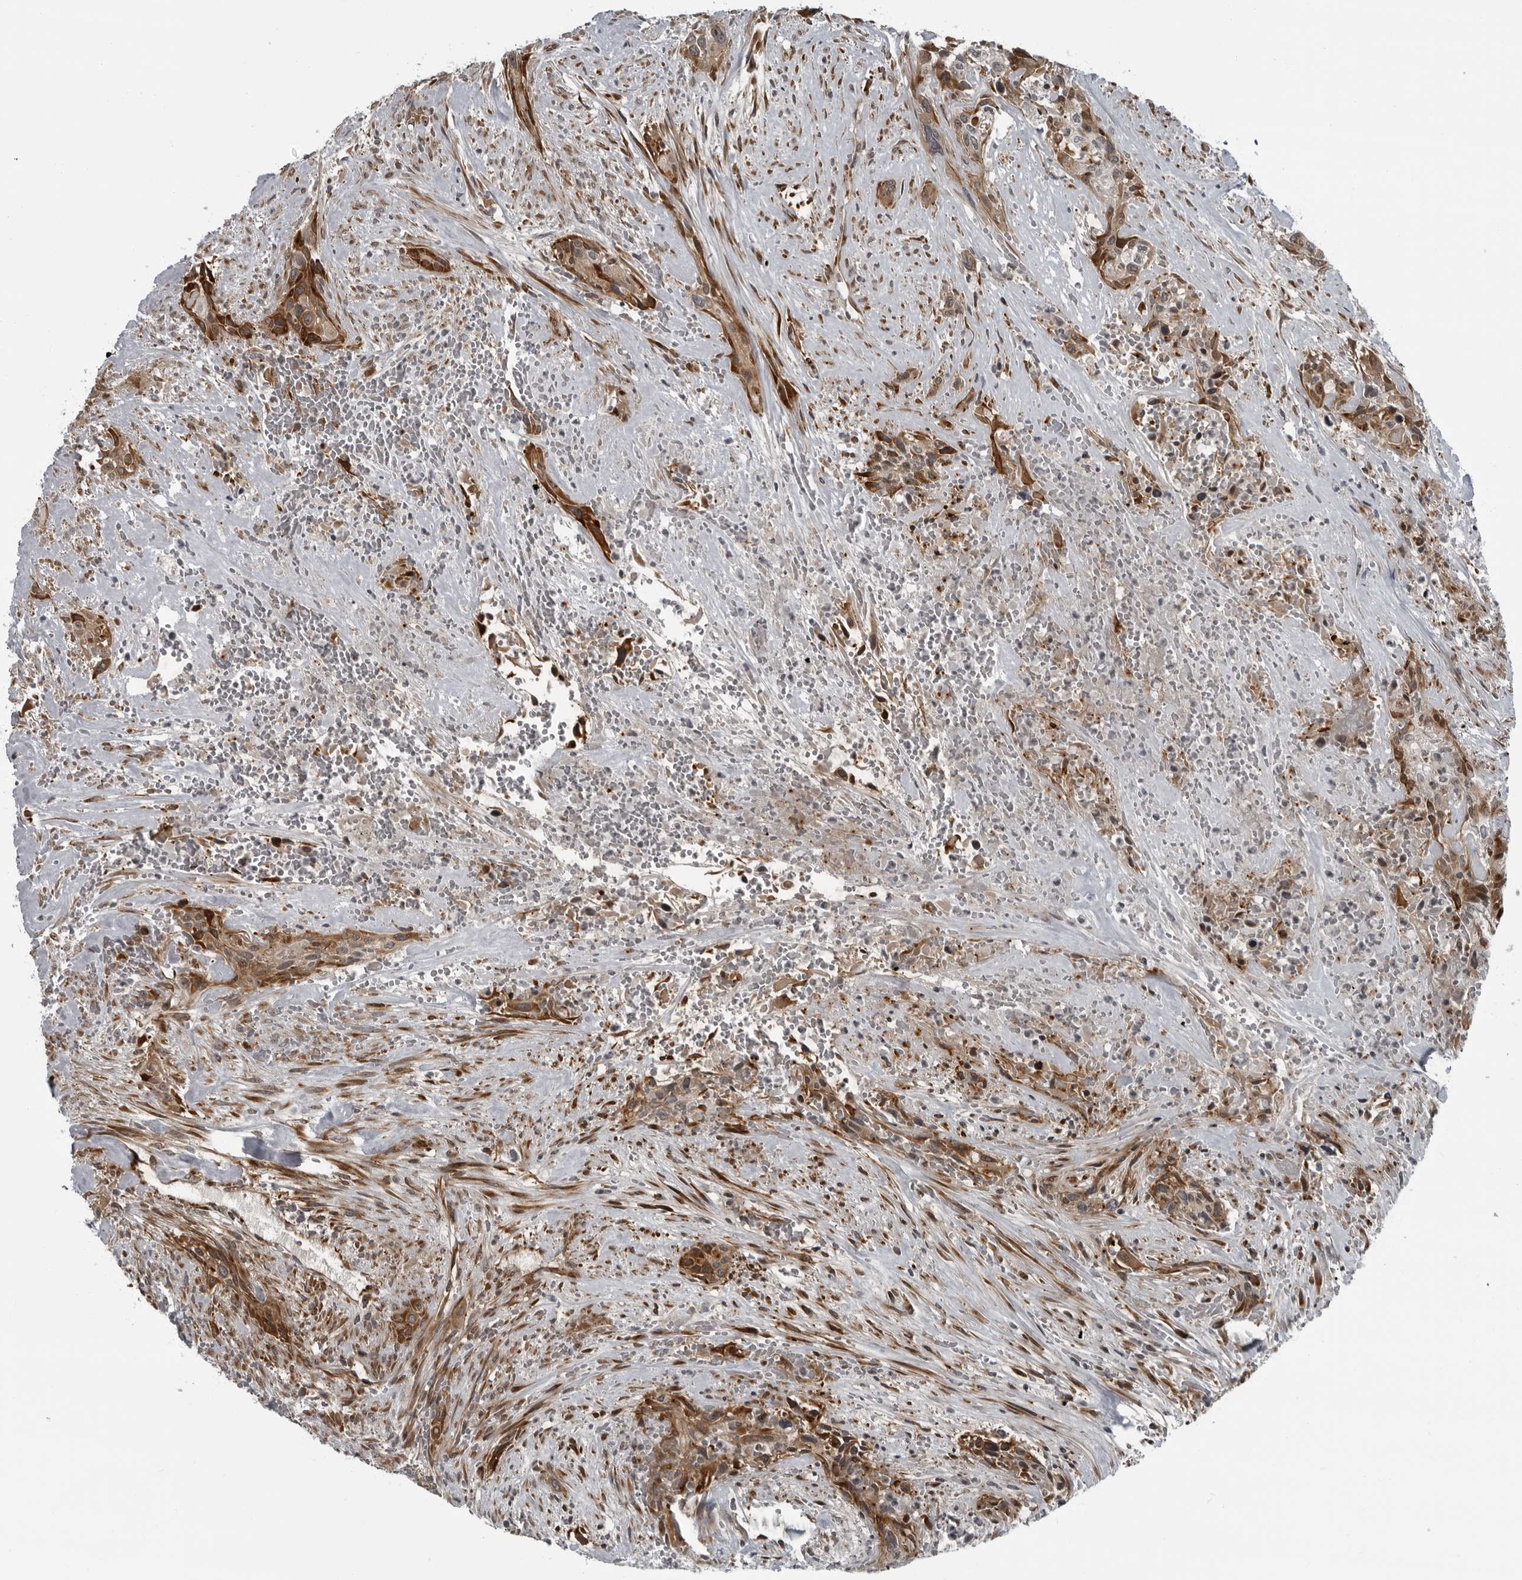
{"staining": {"intensity": "moderate", "quantity": ">75%", "location": "cytoplasmic/membranous"}, "tissue": "urothelial cancer", "cell_type": "Tumor cells", "image_type": "cancer", "snomed": [{"axis": "morphology", "description": "Urothelial carcinoma, High grade"}, {"axis": "topography", "description": "Urinary bladder"}], "caption": "Protein staining of urothelial carcinoma (high-grade) tissue exhibits moderate cytoplasmic/membranous expression in about >75% of tumor cells.", "gene": "FAM102B", "patient": {"sex": "male", "age": 35}}